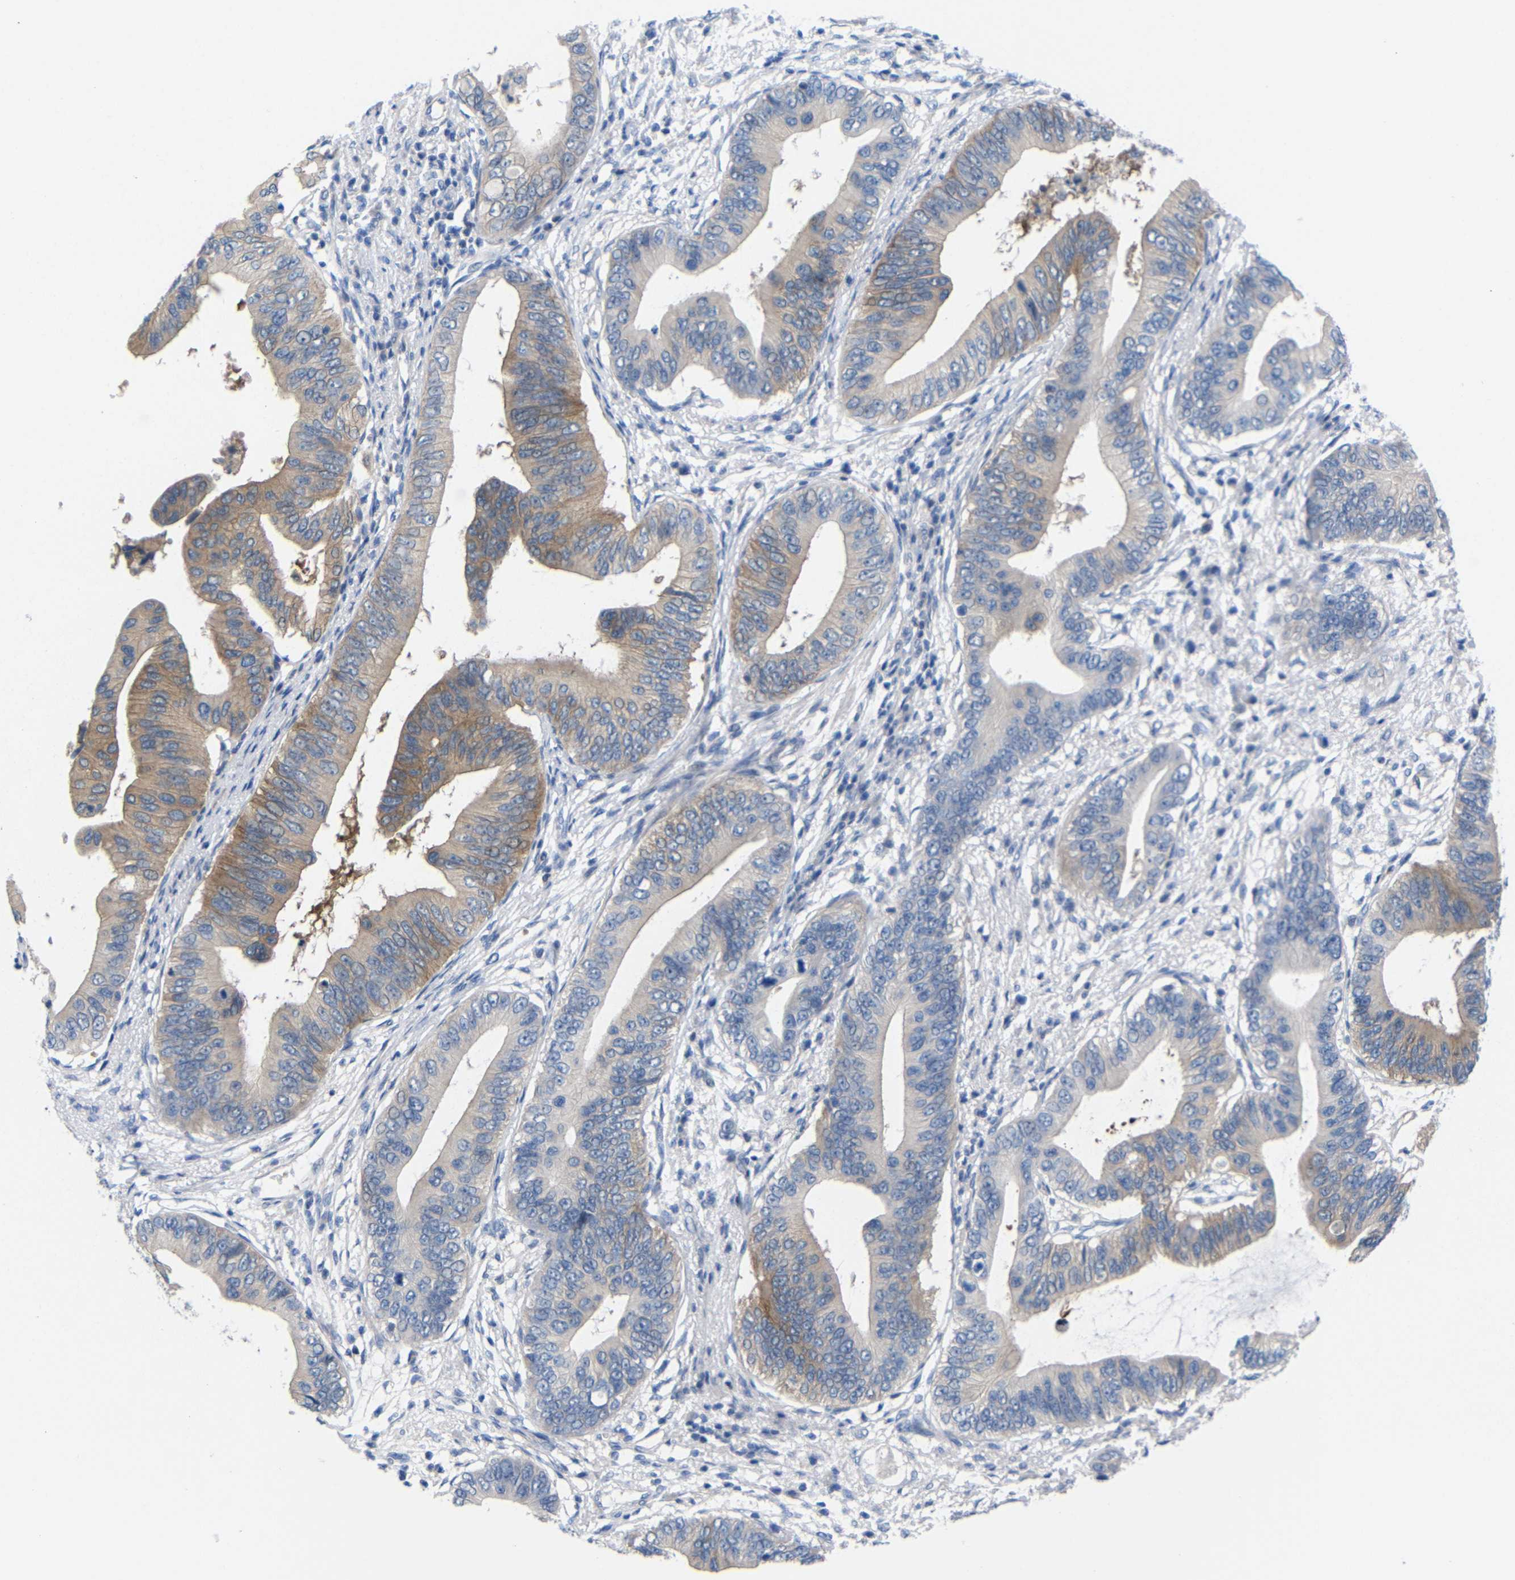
{"staining": {"intensity": "moderate", "quantity": "25%-75%", "location": "cytoplasmic/membranous"}, "tissue": "pancreatic cancer", "cell_type": "Tumor cells", "image_type": "cancer", "snomed": [{"axis": "morphology", "description": "Adenocarcinoma, NOS"}, {"axis": "topography", "description": "Pancreas"}], "caption": "Human pancreatic cancer stained with a brown dye demonstrates moderate cytoplasmic/membranous positive staining in about 25%-75% of tumor cells.", "gene": "CMTM1", "patient": {"sex": "male", "age": 77}}